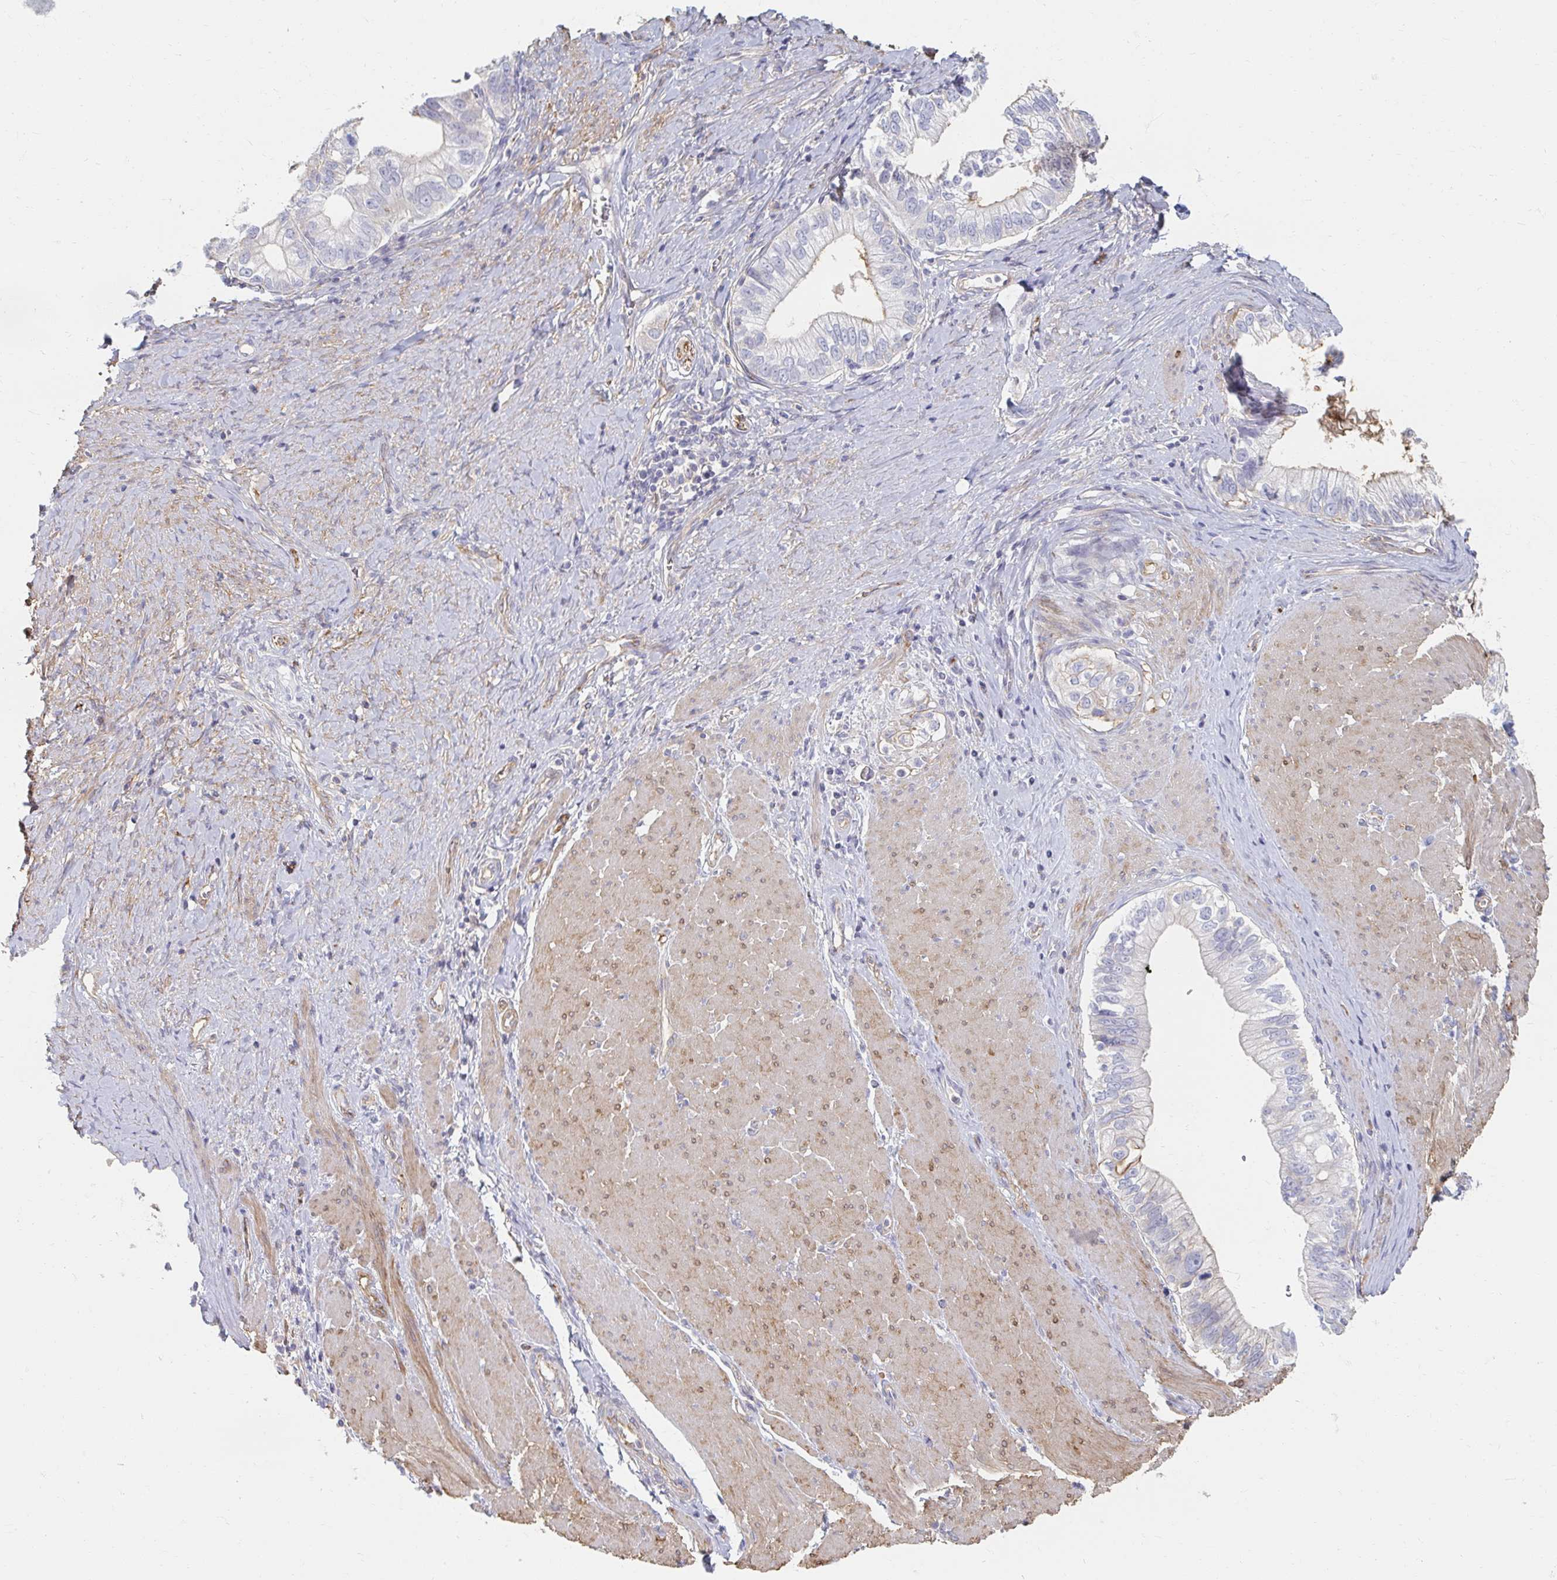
{"staining": {"intensity": "negative", "quantity": "none", "location": "none"}, "tissue": "pancreatic cancer", "cell_type": "Tumor cells", "image_type": "cancer", "snomed": [{"axis": "morphology", "description": "Adenocarcinoma, NOS"}, {"axis": "topography", "description": "Pancreas"}], "caption": "Tumor cells are negative for brown protein staining in pancreatic adenocarcinoma. The staining is performed using DAB (3,3'-diaminobenzidine) brown chromogen with nuclei counter-stained in using hematoxylin.", "gene": "MYLK2", "patient": {"sex": "male", "age": 70}}